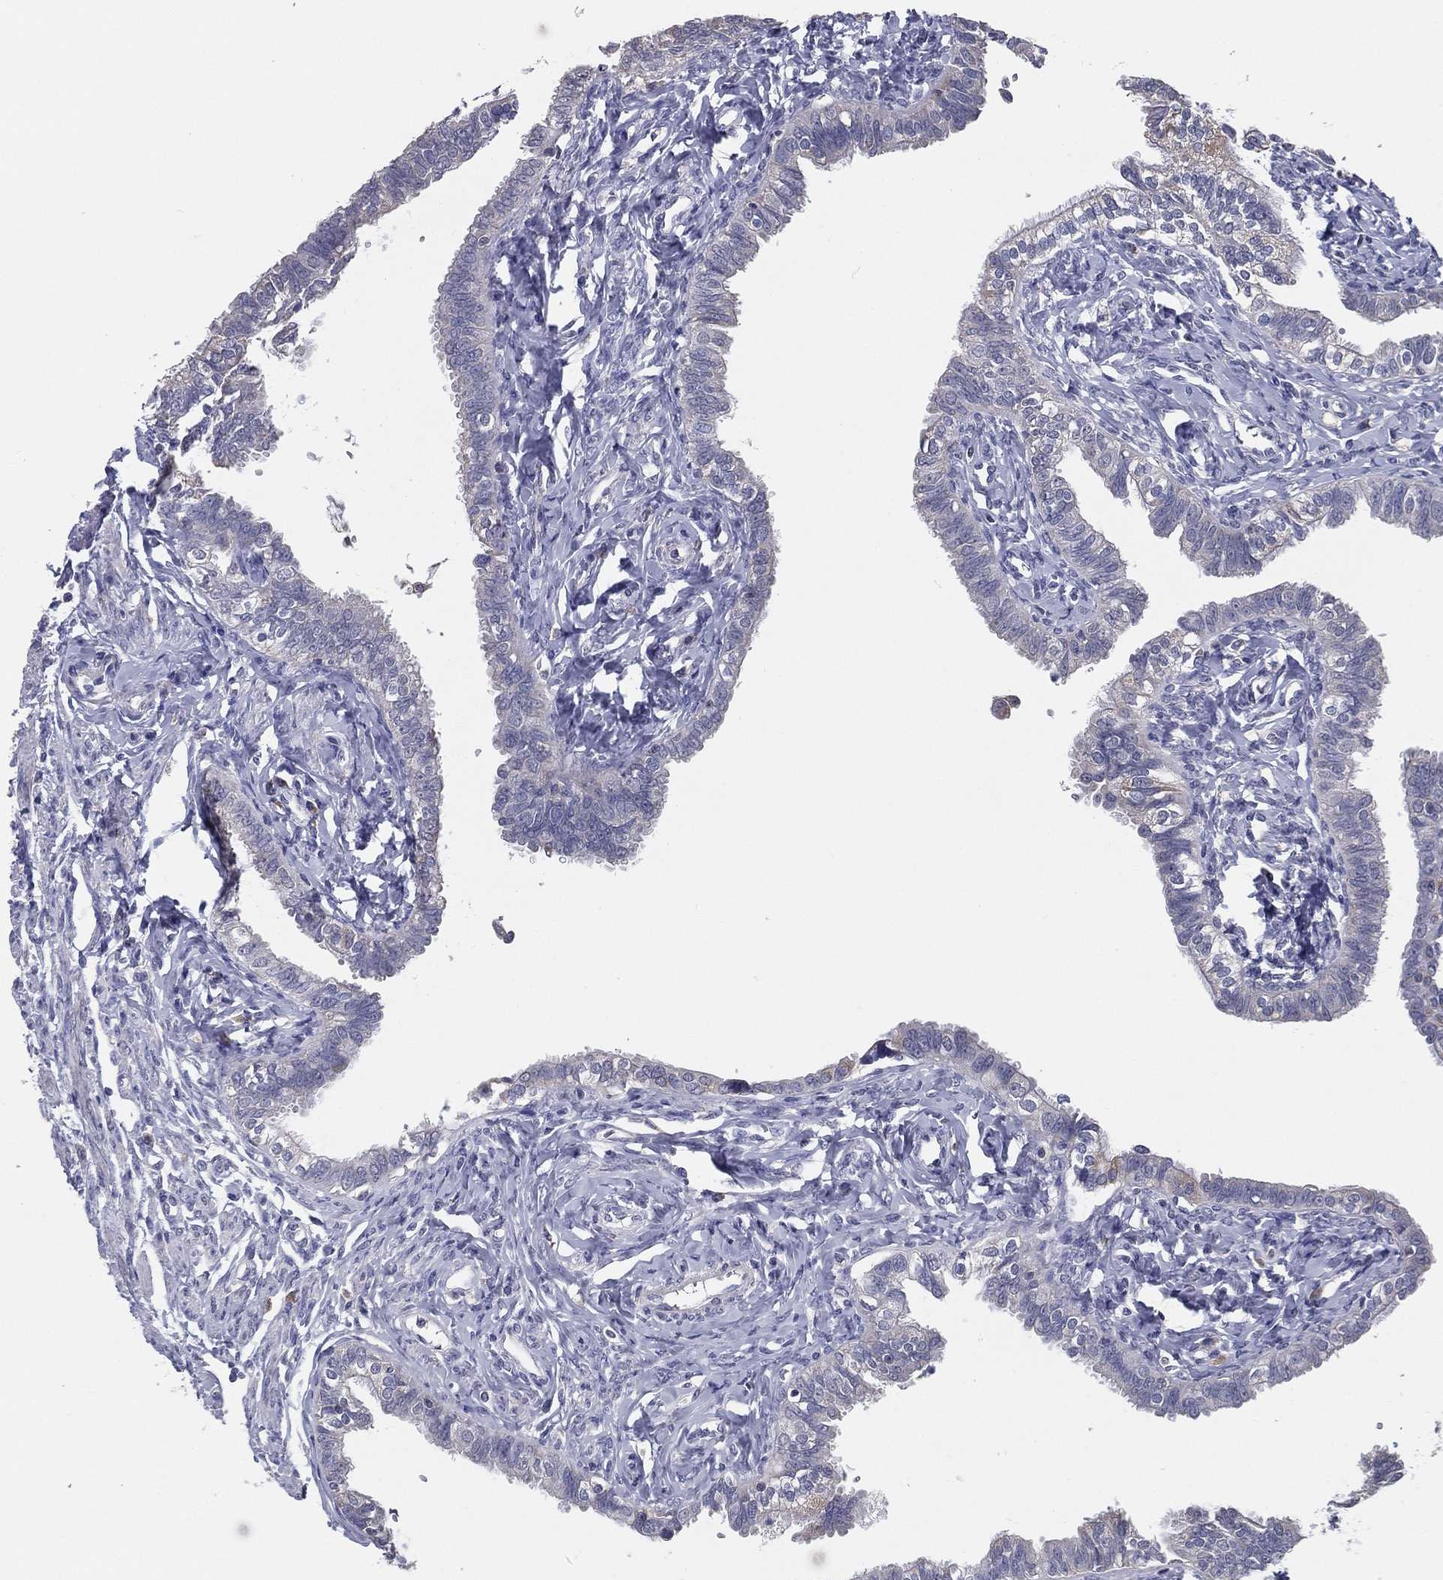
{"staining": {"intensity": "weak", "quantity": "<25%", "location": "cytoplasmic/membranous"}, "tissue": "fallopian tube", "cell_type": "Glandular cells", "image_type": "normal", "snomed": [{"axis": "morphology", "description": "Normal tissue, NOS"}, {"axis": "topography", "description": "Fallopian tube"}], "caption": "Immunohistochemistry (IHC) photomicrograph of benign human fallopian tube stained for a protein (brown), which displays no expression in glandular cells. The staining was performed using DAB to visualize the protein expression in brown, while the nuclei were stained in blue with hematoxylin (Magnification: 20x).", "gene": "PCSK1", "patient": {"sex": "female", "age": 54}}